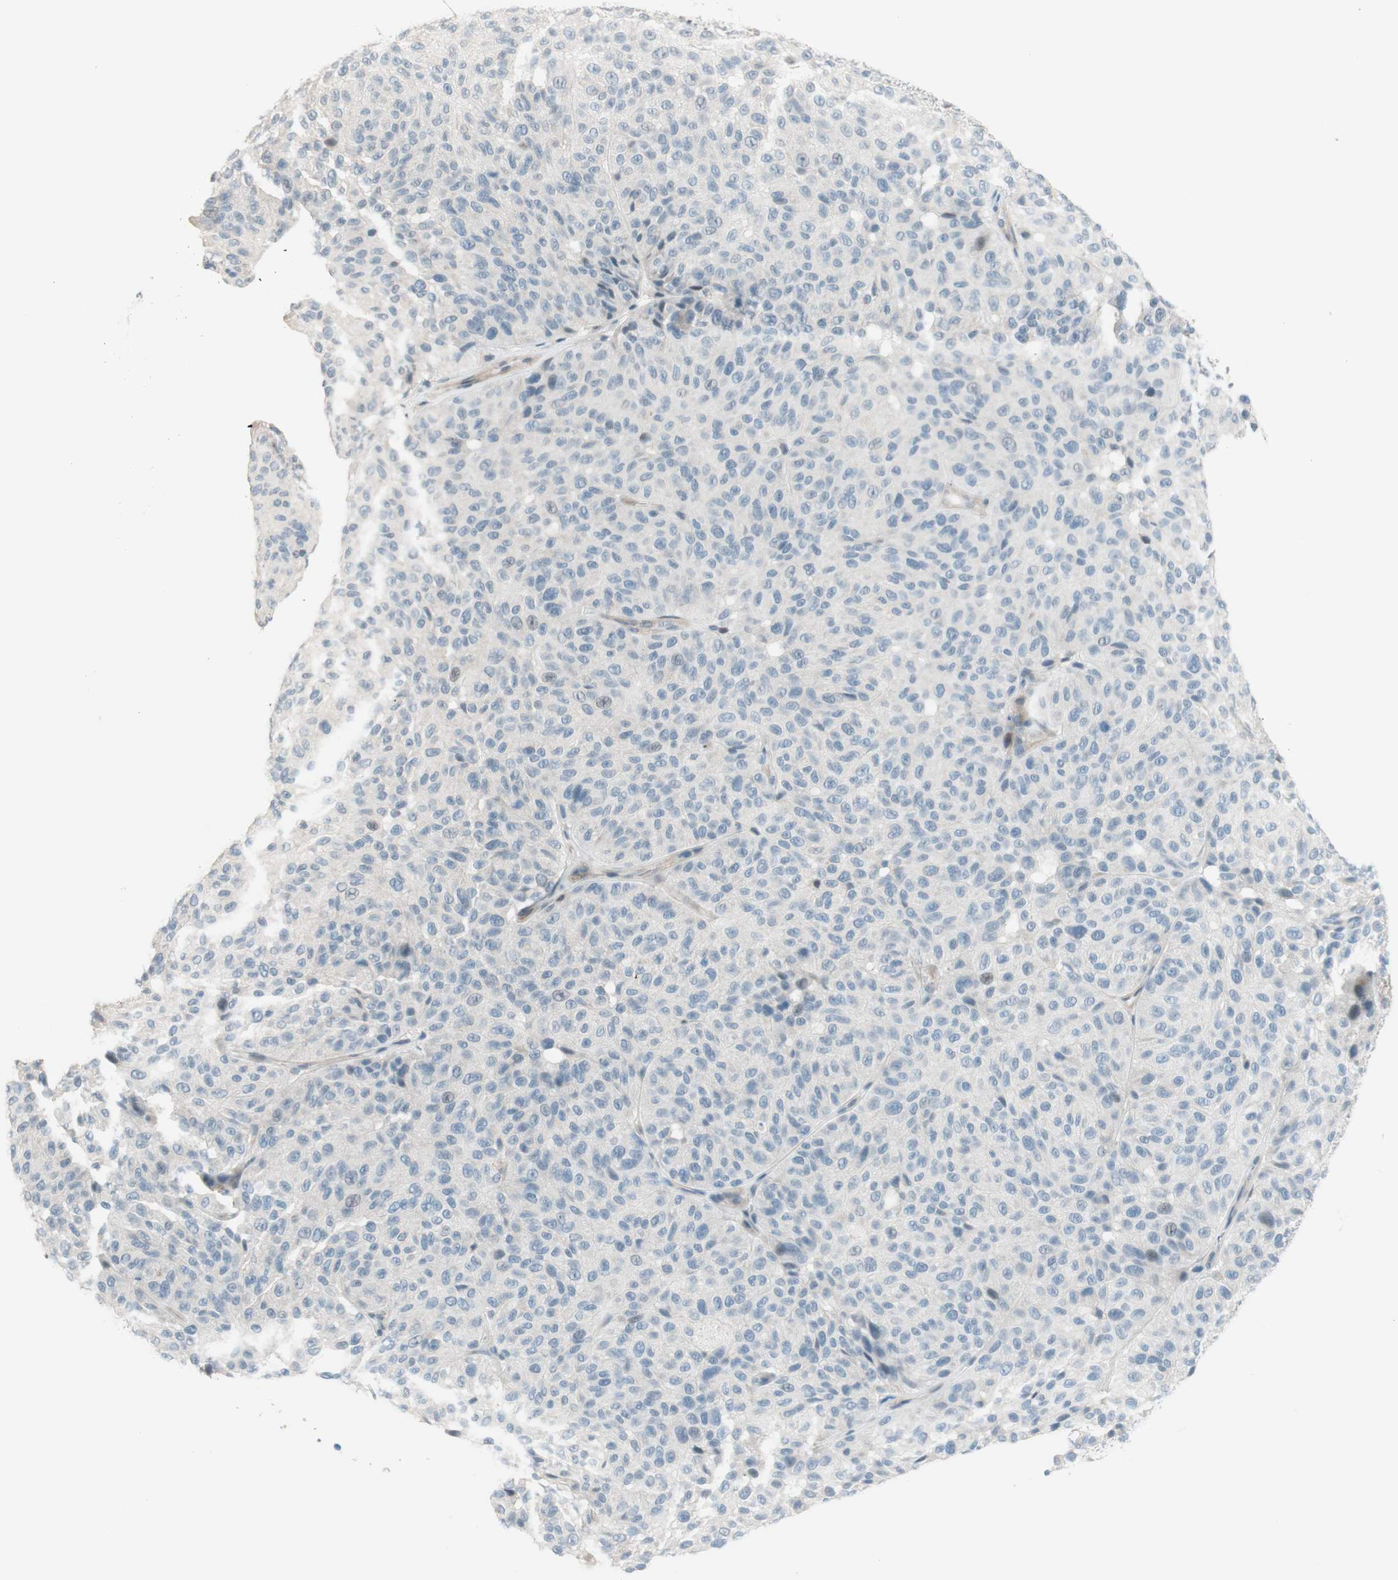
{"staining": {"intensity": "negative", "quantity": "none", "location": "none"}, "tissue": "melanoma", "cell_type": "Tumor cells", "image_type": "cancer", "snomed": [{"axis": "morphology", "description": "Malignant melanoma, NOS"}, {"axis": "topography", "description": "Skin"}], "caption": "Tumor cells show no significant protein positivity in melanoma. (Brightfield microscopy of DAB (3,3'-diaminobenzidine) immunohistochemistry at high magnification).", "gene": "JPH1", "patient": {"sex": "female", "age": 46}}